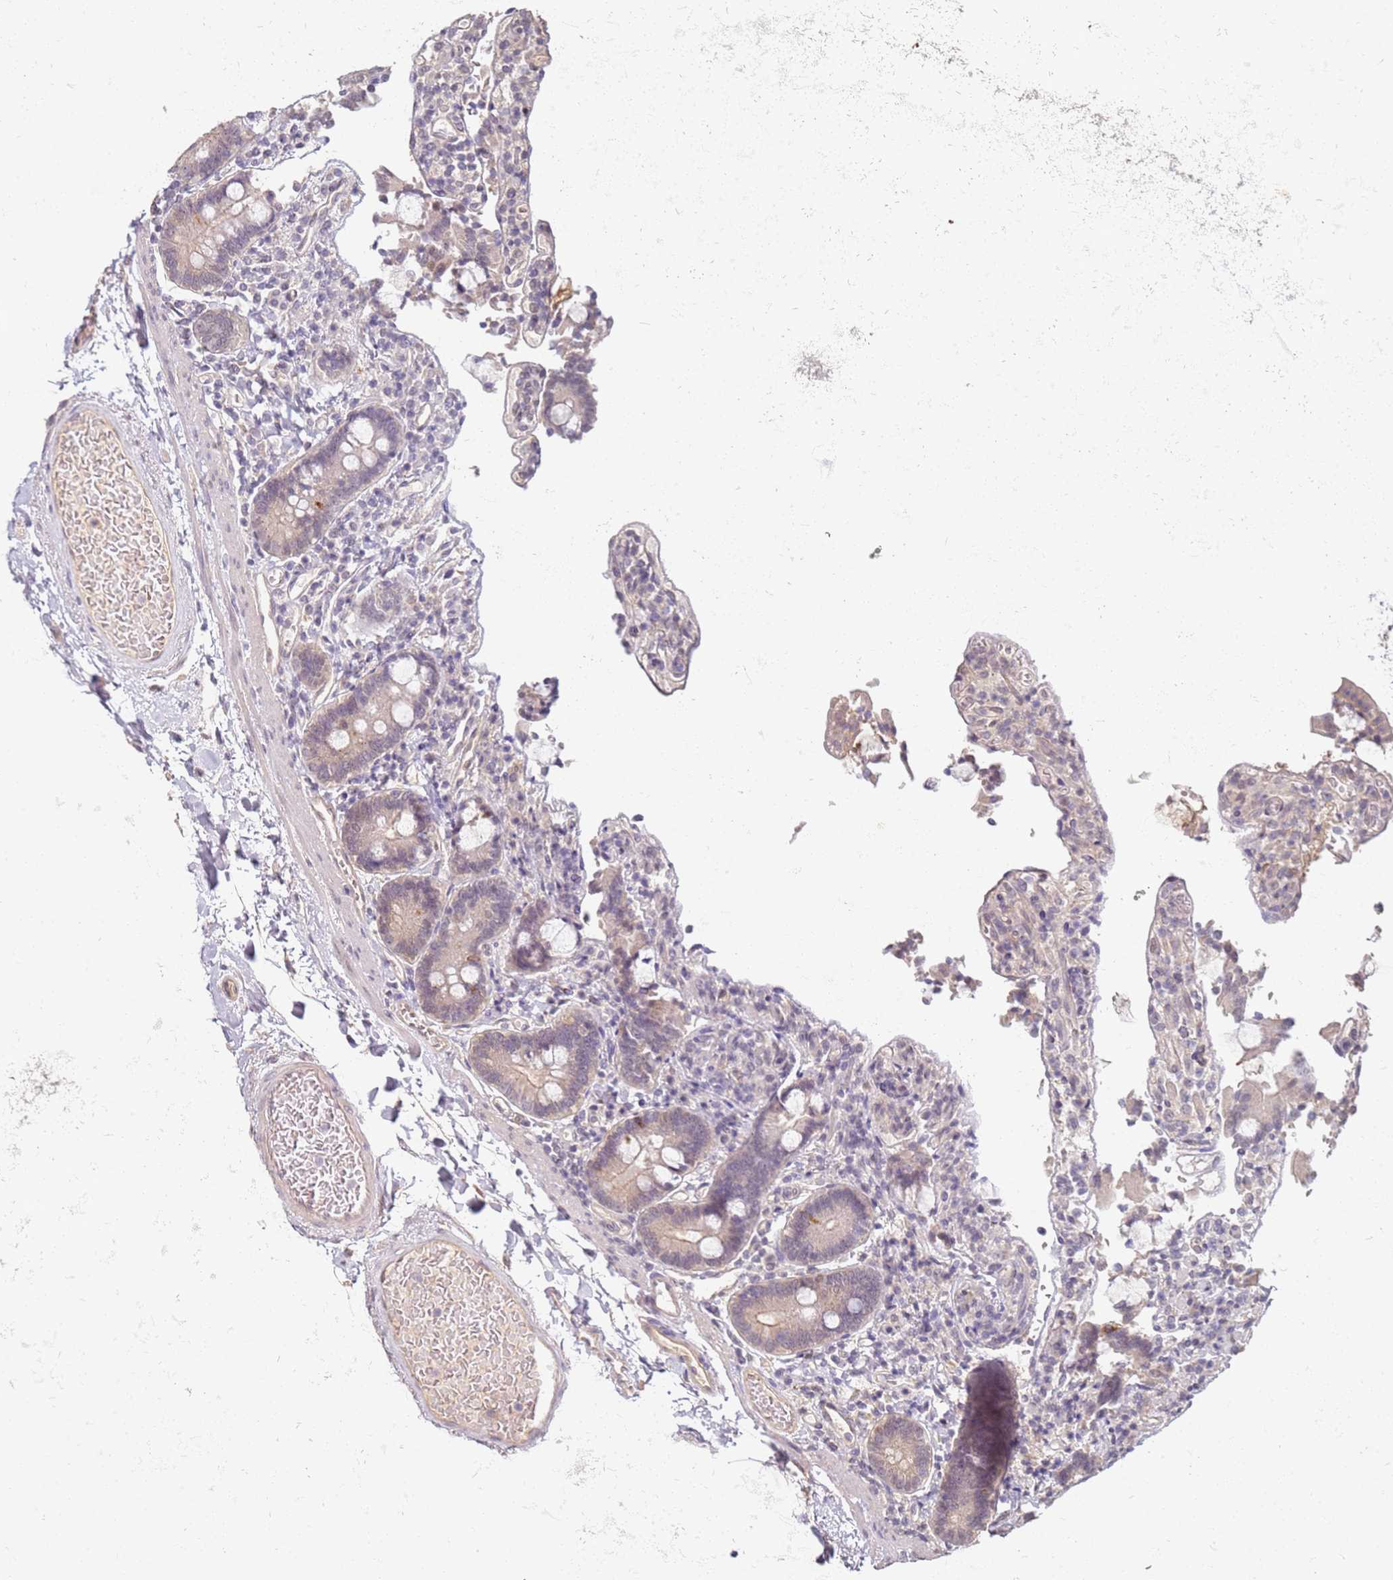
{"staining": {"intensity": "moderate", "quantity": "<25%", "location": "cytoplasmic/membranous"}, "tissue": "duodenum", "cell_type": "Glandular cells", "image_type": "normal", "snomed": [{"axis": "morphology", "description": "Normal tissue, NOS"}, {"axis": "topography", "description": "Duodenum"}], "caption": "Unremarkable duodenum shows moderate cytoplasmic/membranous expression in about <25% of glandular cells.", "gene": "WDR93", "patient": {"sex": "male", "age": 55}}